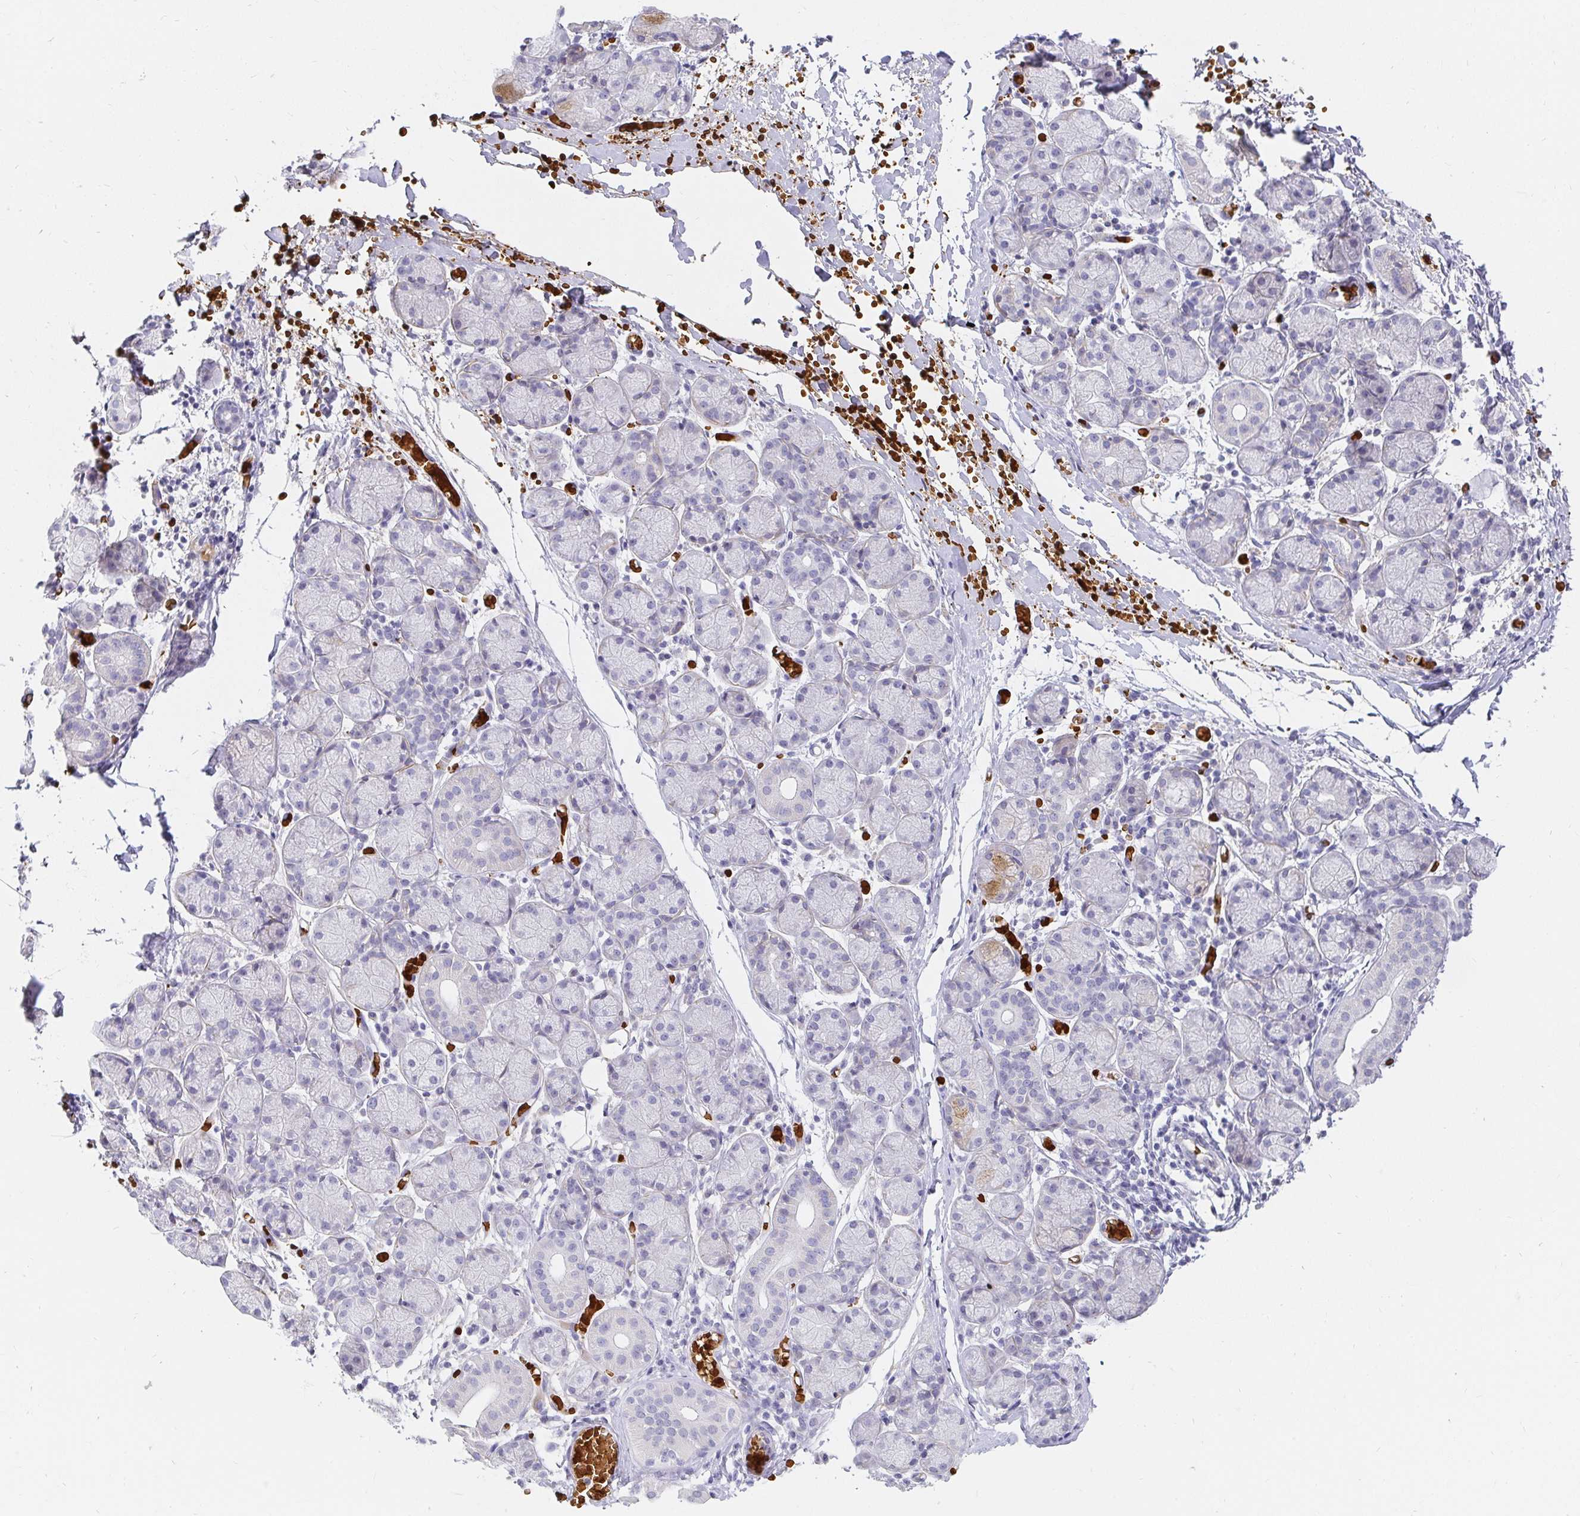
{"staining": {"intensity": "weak", "quantity": "<25%", "location": "cytoplasmic/membranous"}, "tissue": "salivary gland", "cell_type": "Glandular cells", "image_type": "normal", "snomed": [{"axis": "morphology", "description": "Normal tissue, NOS"}, {"axis": "topography", "description": "Salivary gland"}], "caption": "Immunohistochemistry of benign human salivary gland shows no staining in glandular cells.", "gene": "FGF21", "patient": {"sex": "female", "age": 24}}